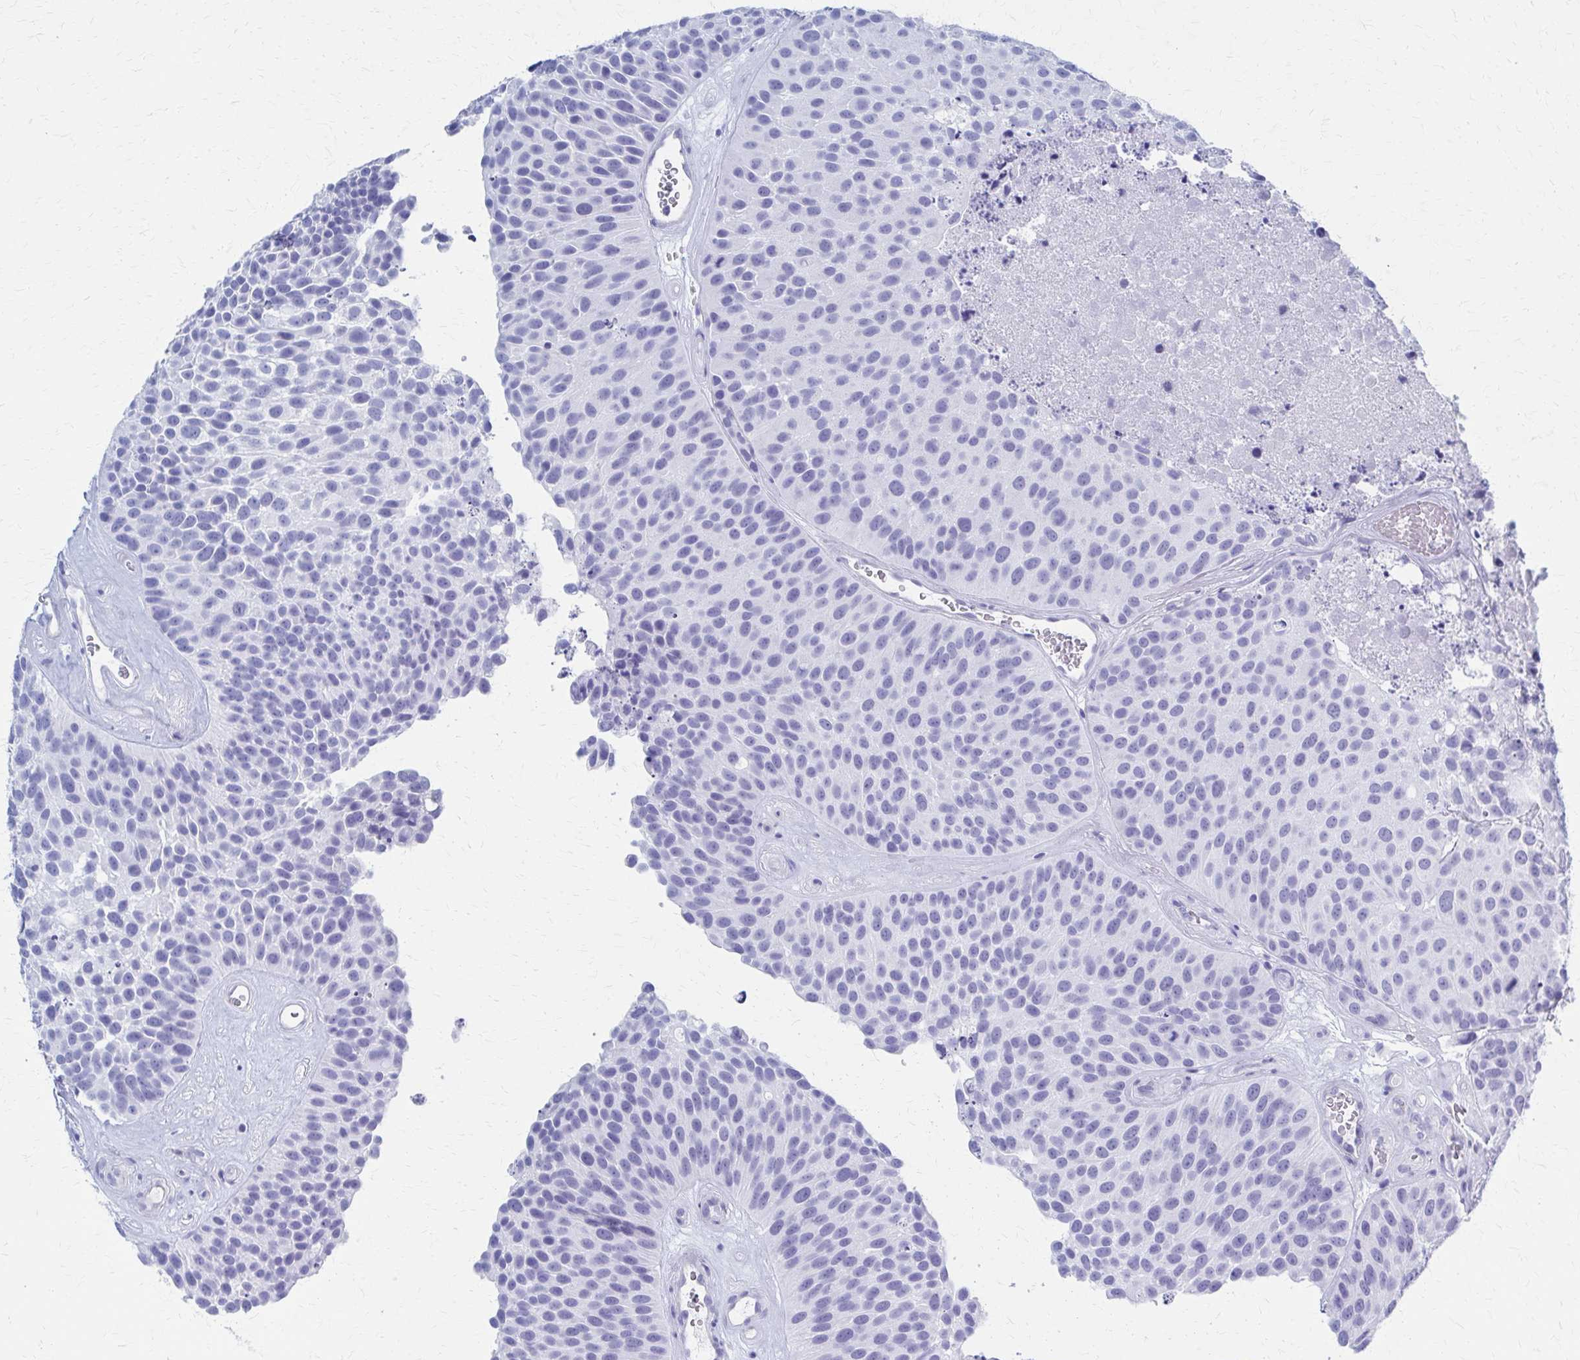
{"staining": {"intensity": "negative", "quantity": "none", "location": "none"}, "tissue": "urothelial cancer", "cell_type": "Tumor cells", "image_type": "cancer", "snomed": [{"axis": "morphology", "description": "Urothelial carcinoma, Low grade"}, {"axis": "topography", "description": "Urinary bladder"}], "caption": "Tumor cells show no significant expression in urothelial cancer.", "gene": "CELF5", "patient": {"sex": "male", "age": 76}}